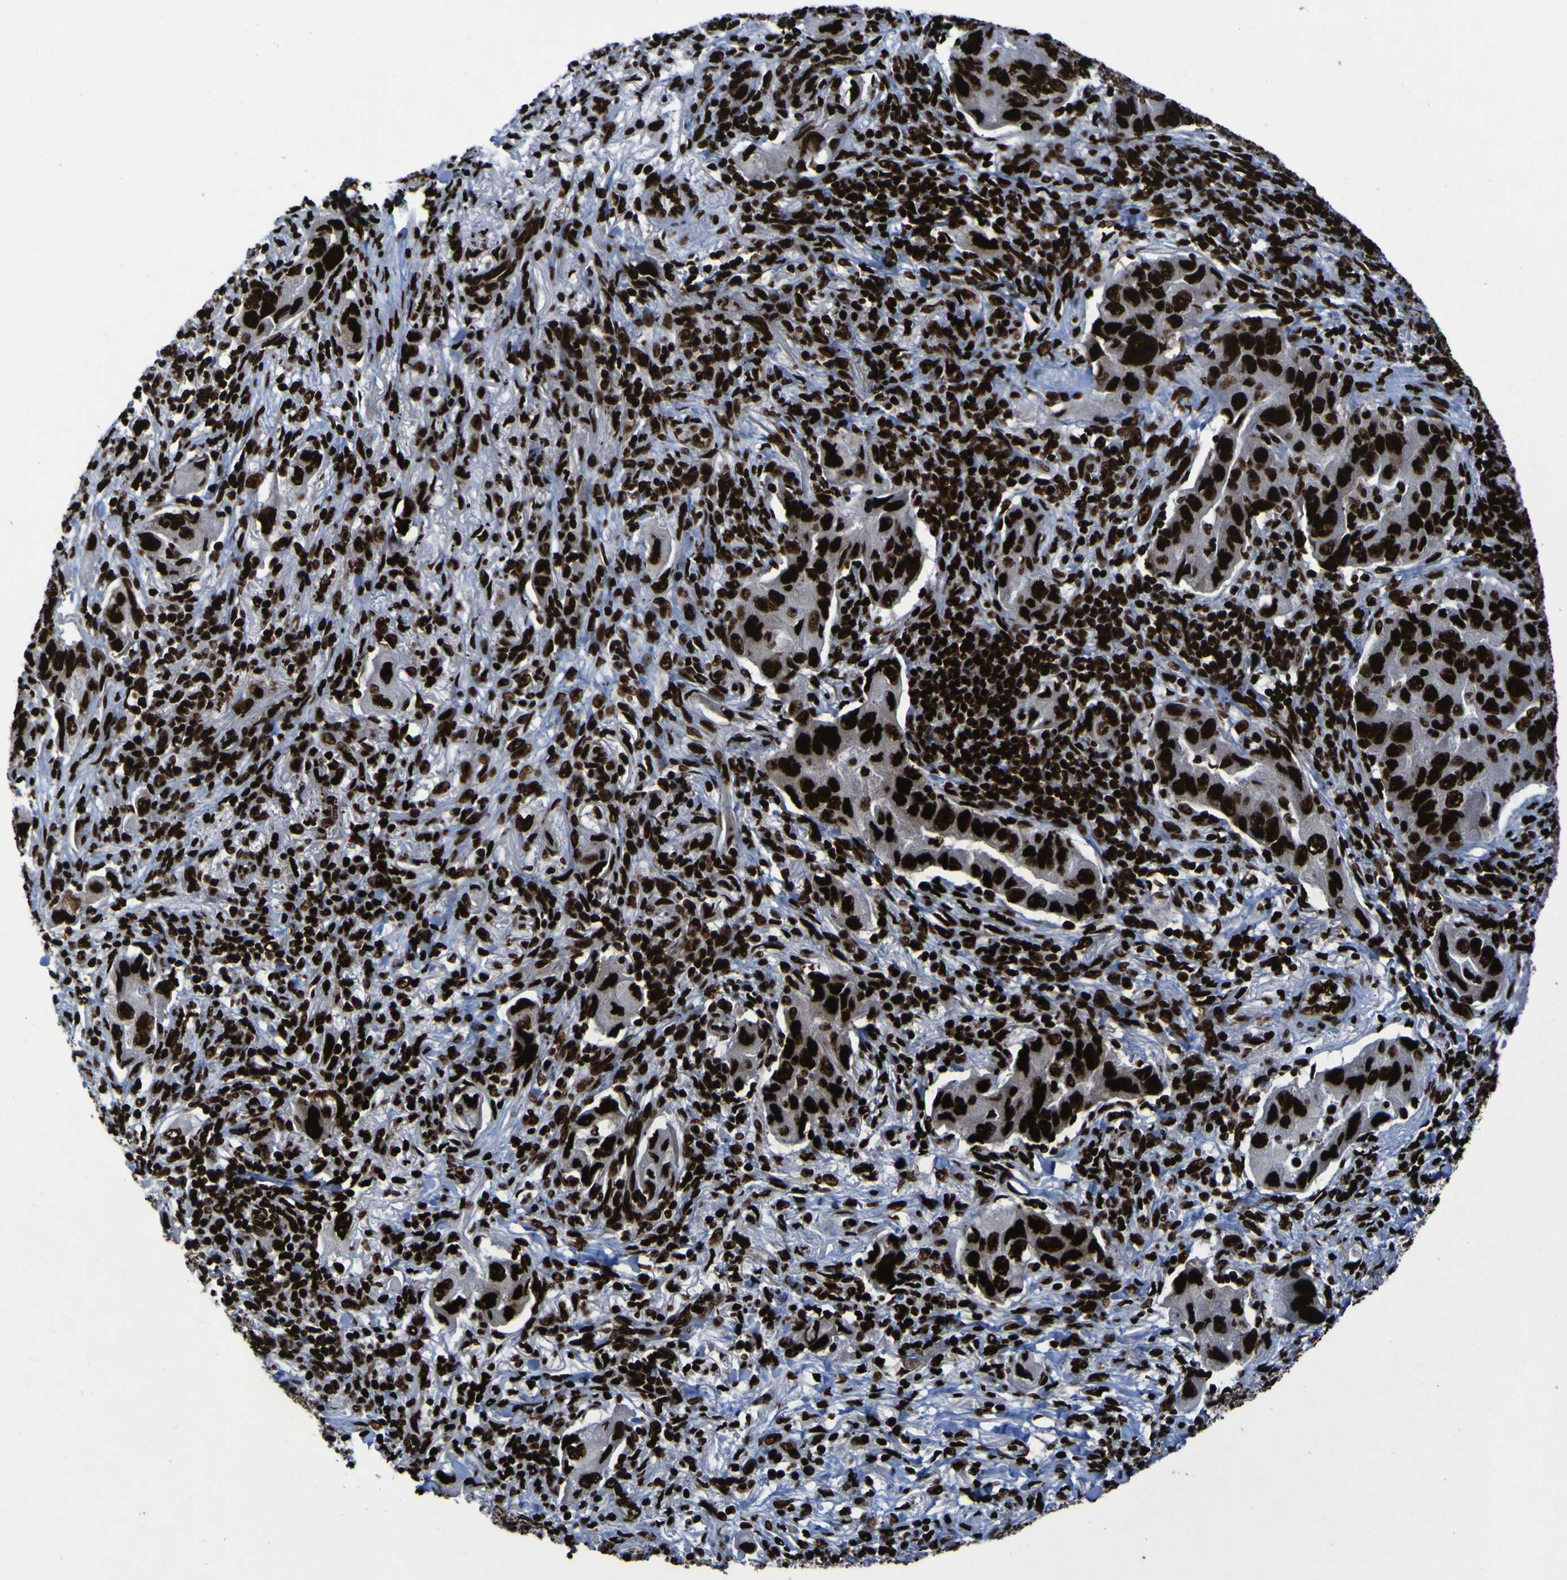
{"staining": {"intensity": "strong", "quantity": ">75%", "location": "nuclear"}, "tissue": "lung cancer", "cell_type": "Tumor cells", "image_type": "cancer", "snomed": [{"axis": "morphology", "description": "Adenocarcinoma, NOS"}, {"axis": "topography", "description": "Lung"}], "caption": "Immunohistochemistry (IHC) (DAB) staining of lung cancer (adenocarcinoma) shows strong nuclear protein expression in about >75% of tumor cells. (DAB (3,3'-diaminobenzidine) IHC, brown staining for protein, blue staining for nuclei).", "gene": "NPM1", "patient": {"sex": "female", "age": 65}}